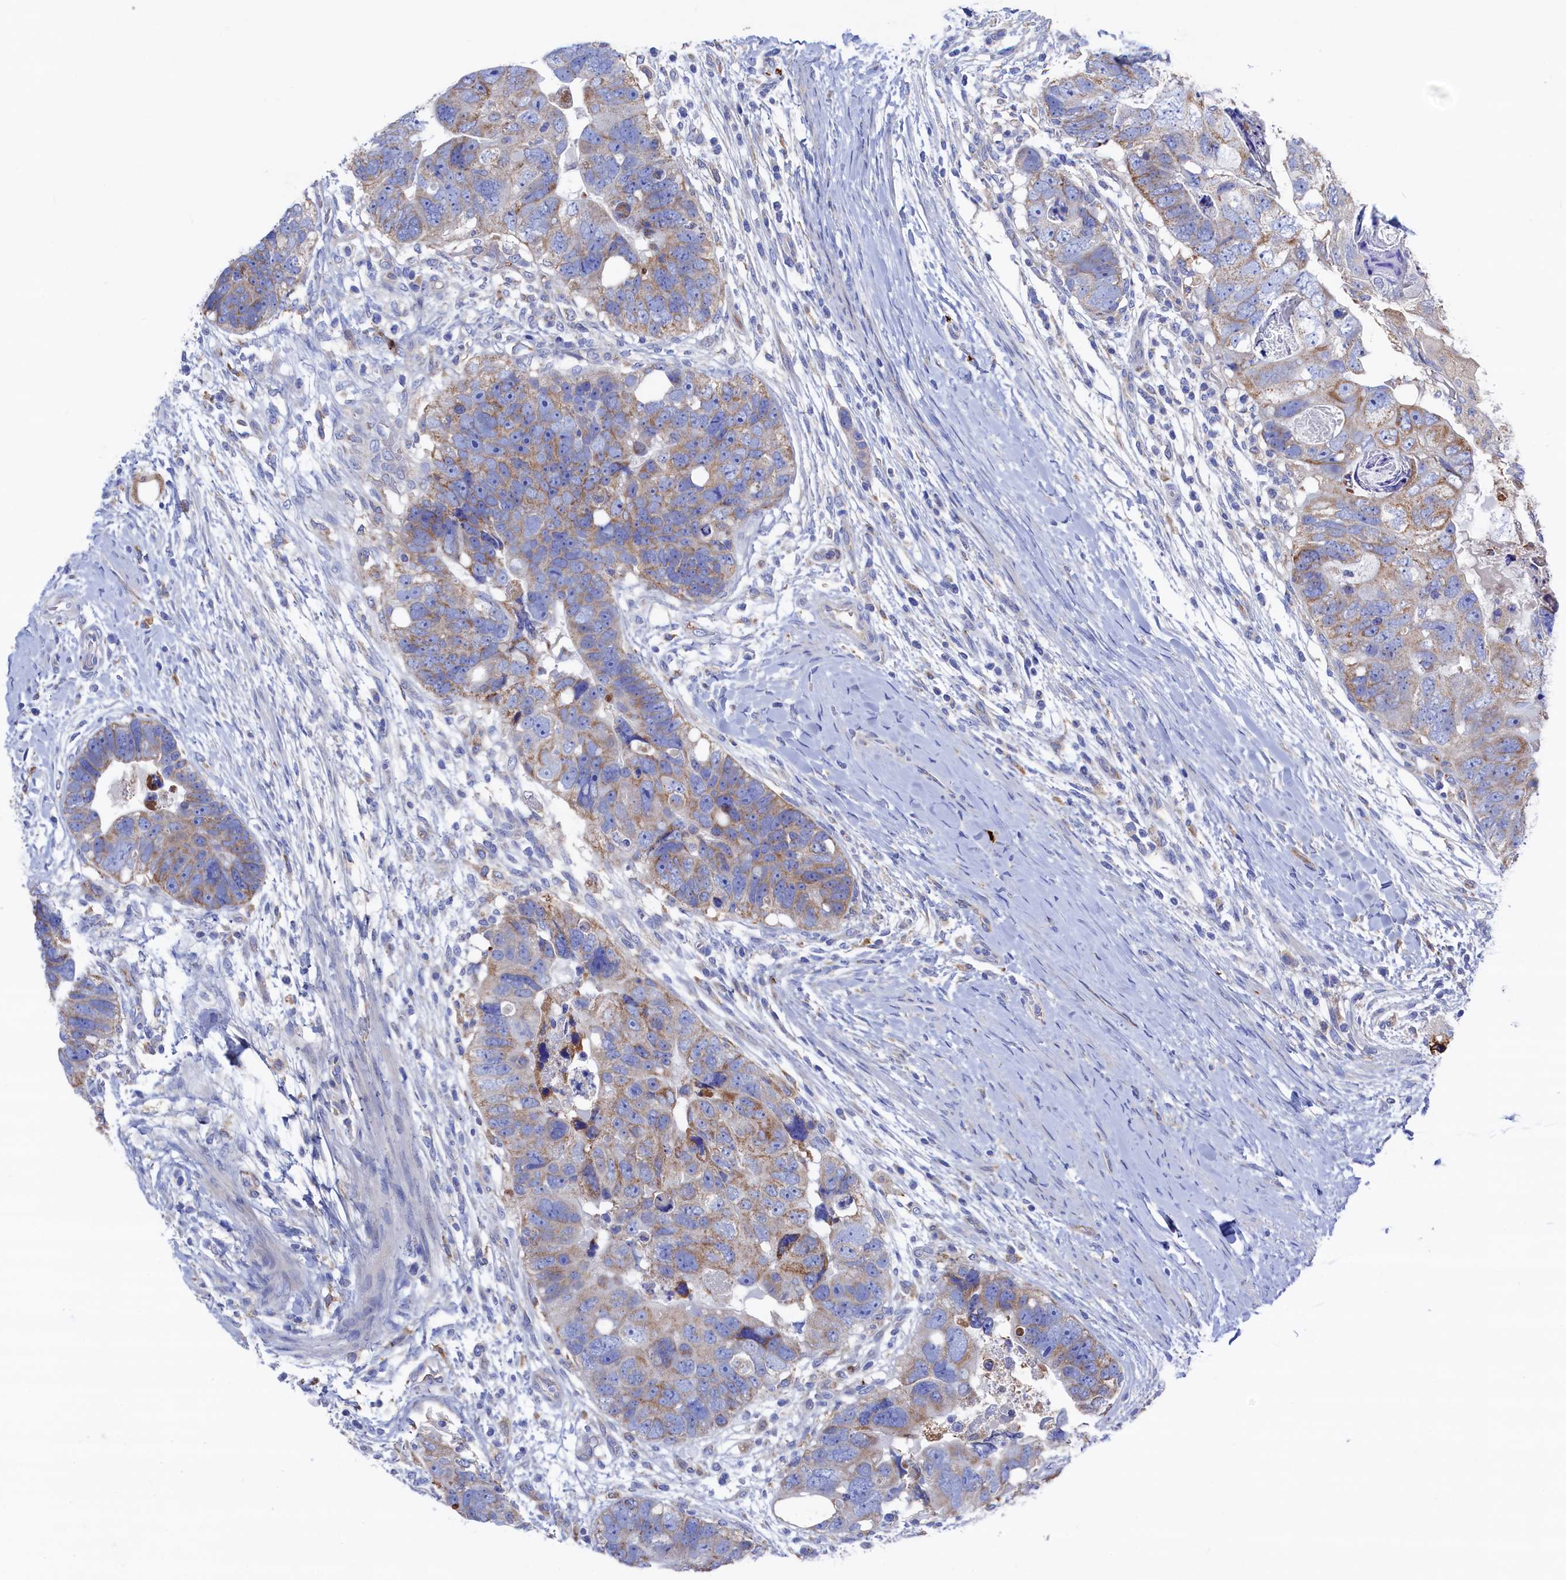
{"staining": {"intensity": "moderate", "quantity": "25%-75%", "location": "cytoplasmic/membranous"}, "tissue": "colorectal cancer", "cell_type": "Tumor cells", "image_type": "cancer", "snomed": [{"axis": "morphology", "description": "Adenocarcinoma, NOS"}, {"axis": "topography", "description": "Rectum"}], "caption": "Adenocarcinoma (colorectal) stained for a protein (brown) reveals moderate cytoplasmic/membranous positive staining in about 25%-75% of tumor cells.", "gene": "C12orf73", "patient": {"sex": "male", "age": 59}}